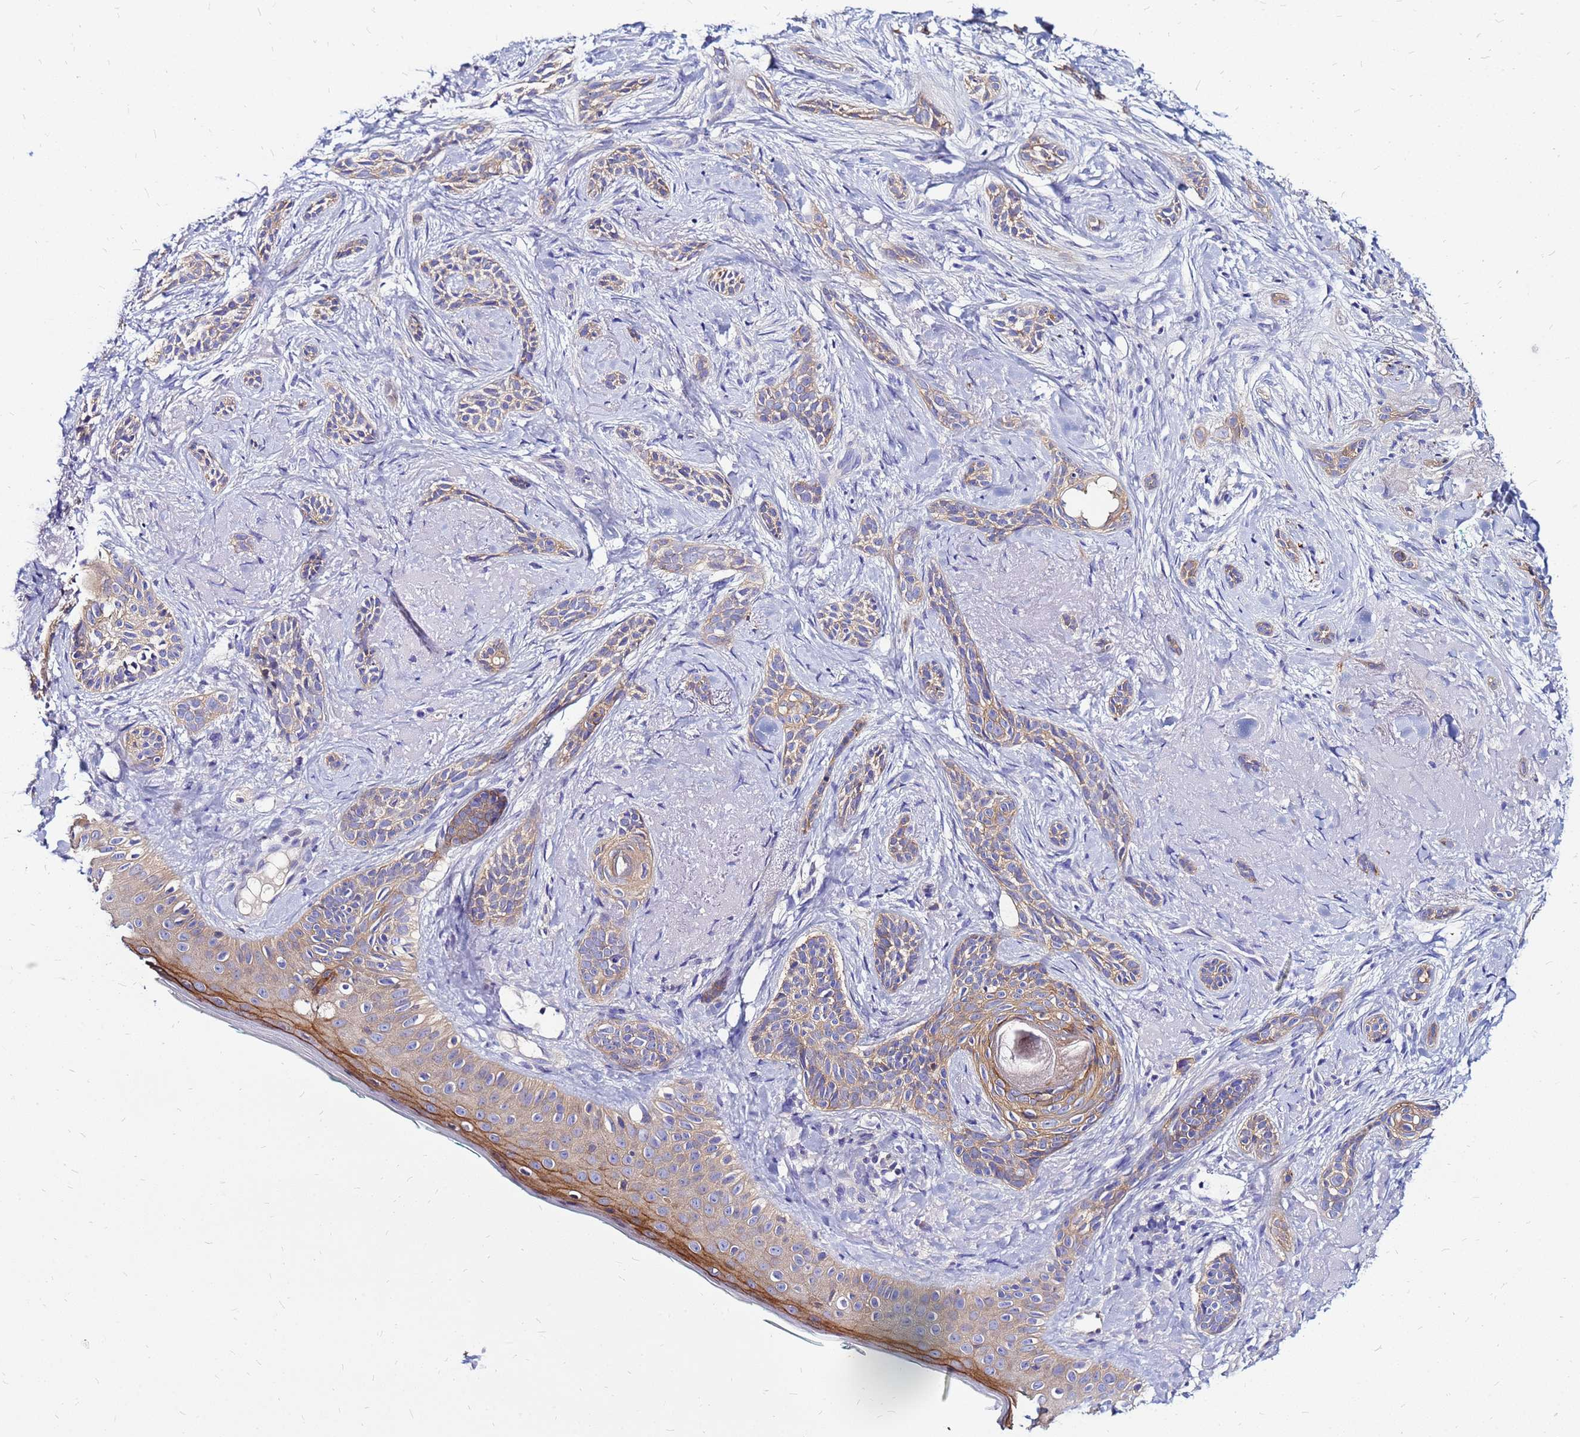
{"staining": {"intensity": "weak", "quantity": "25%-75%", "location": "cytoplasmic/membranous"}, "tissue": "skin cancer", "cell_type": "Tumor cells", "image_type": "cancer", "snomed": [{"axis": "morphology", "description": "Basal cell carcinoma"}, {"axis": "topography", "description": "Skin"}], "caption": "Skin cancer (basal cell carcinoma) stained with DAB immunohistochemistry (IHC) shows low levels of weak cytoplasmic/membranous expression in approximately 25%-75% of tumor cells. Immunohistochemistry (ihc) stains the protein in brown and the nuclei are stained blue.", "gene": "ARHGEF5", "patient": {"sex": "male", "age": 71}}